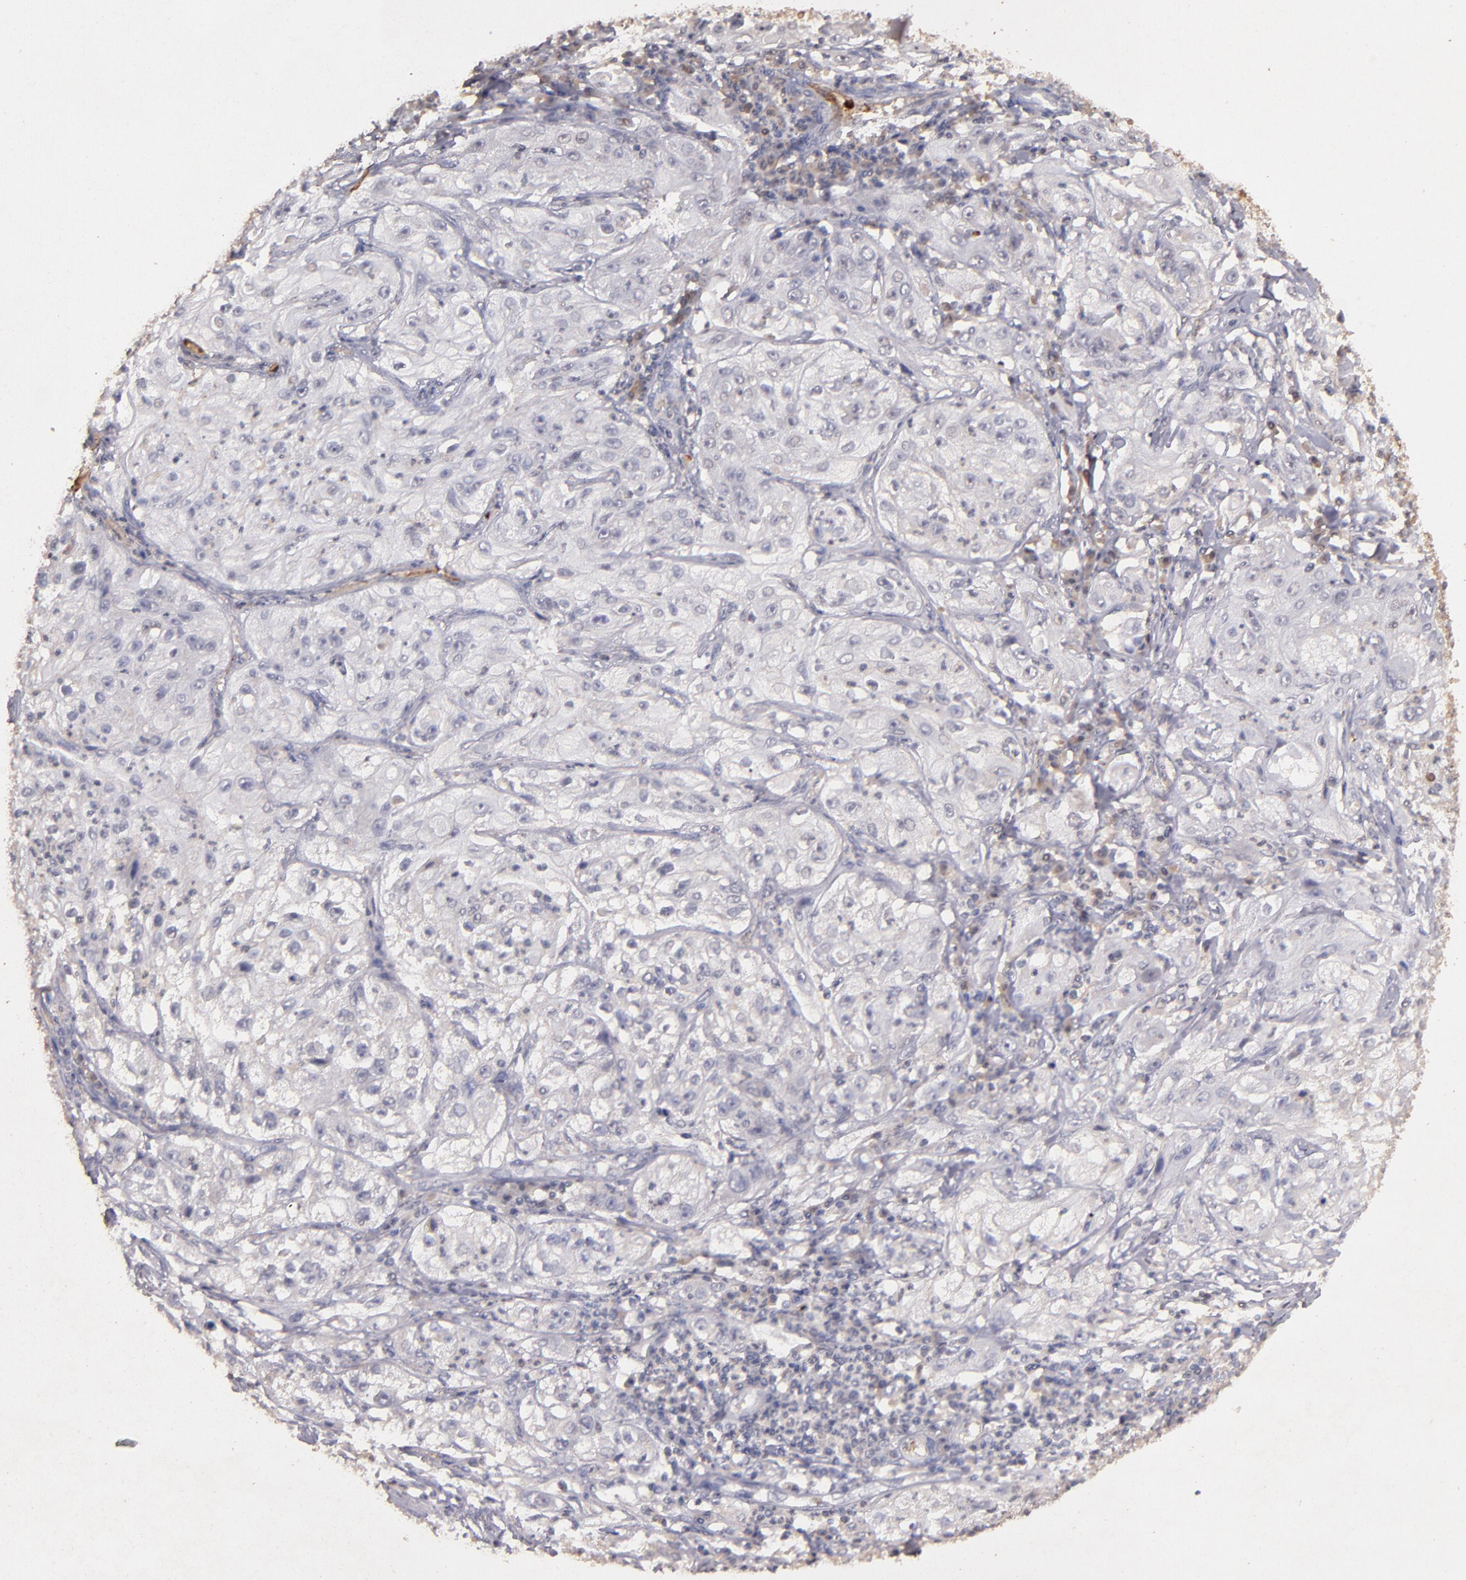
{"staining": {"intensity": "weak", "quantity": "<25%", "location": "cytoplasmic/membranous"}, "tissue": "lung cancer", "cell_type": "Tumor cells", "image_type": "cancer", "snomed": [{"axis": "morphology", "description": "Inflammation, NOS"}, {"axis": "morphology", "description": "Squamous cell carcinoma, NOS"}, {"axis": "topography", "description": "Lymph node"}, {"axis": "topography", "description": "Soft tissue"}, {"axis": "topography", "description": "Lung"}], "caption": "Immunohistochemical staining of lung cancer (squamous cell carcinoma) exhibits no significant positivity in tumor cells.", "gene": "SERPINC1", "patient": {"sex": "male", "age": 66}}